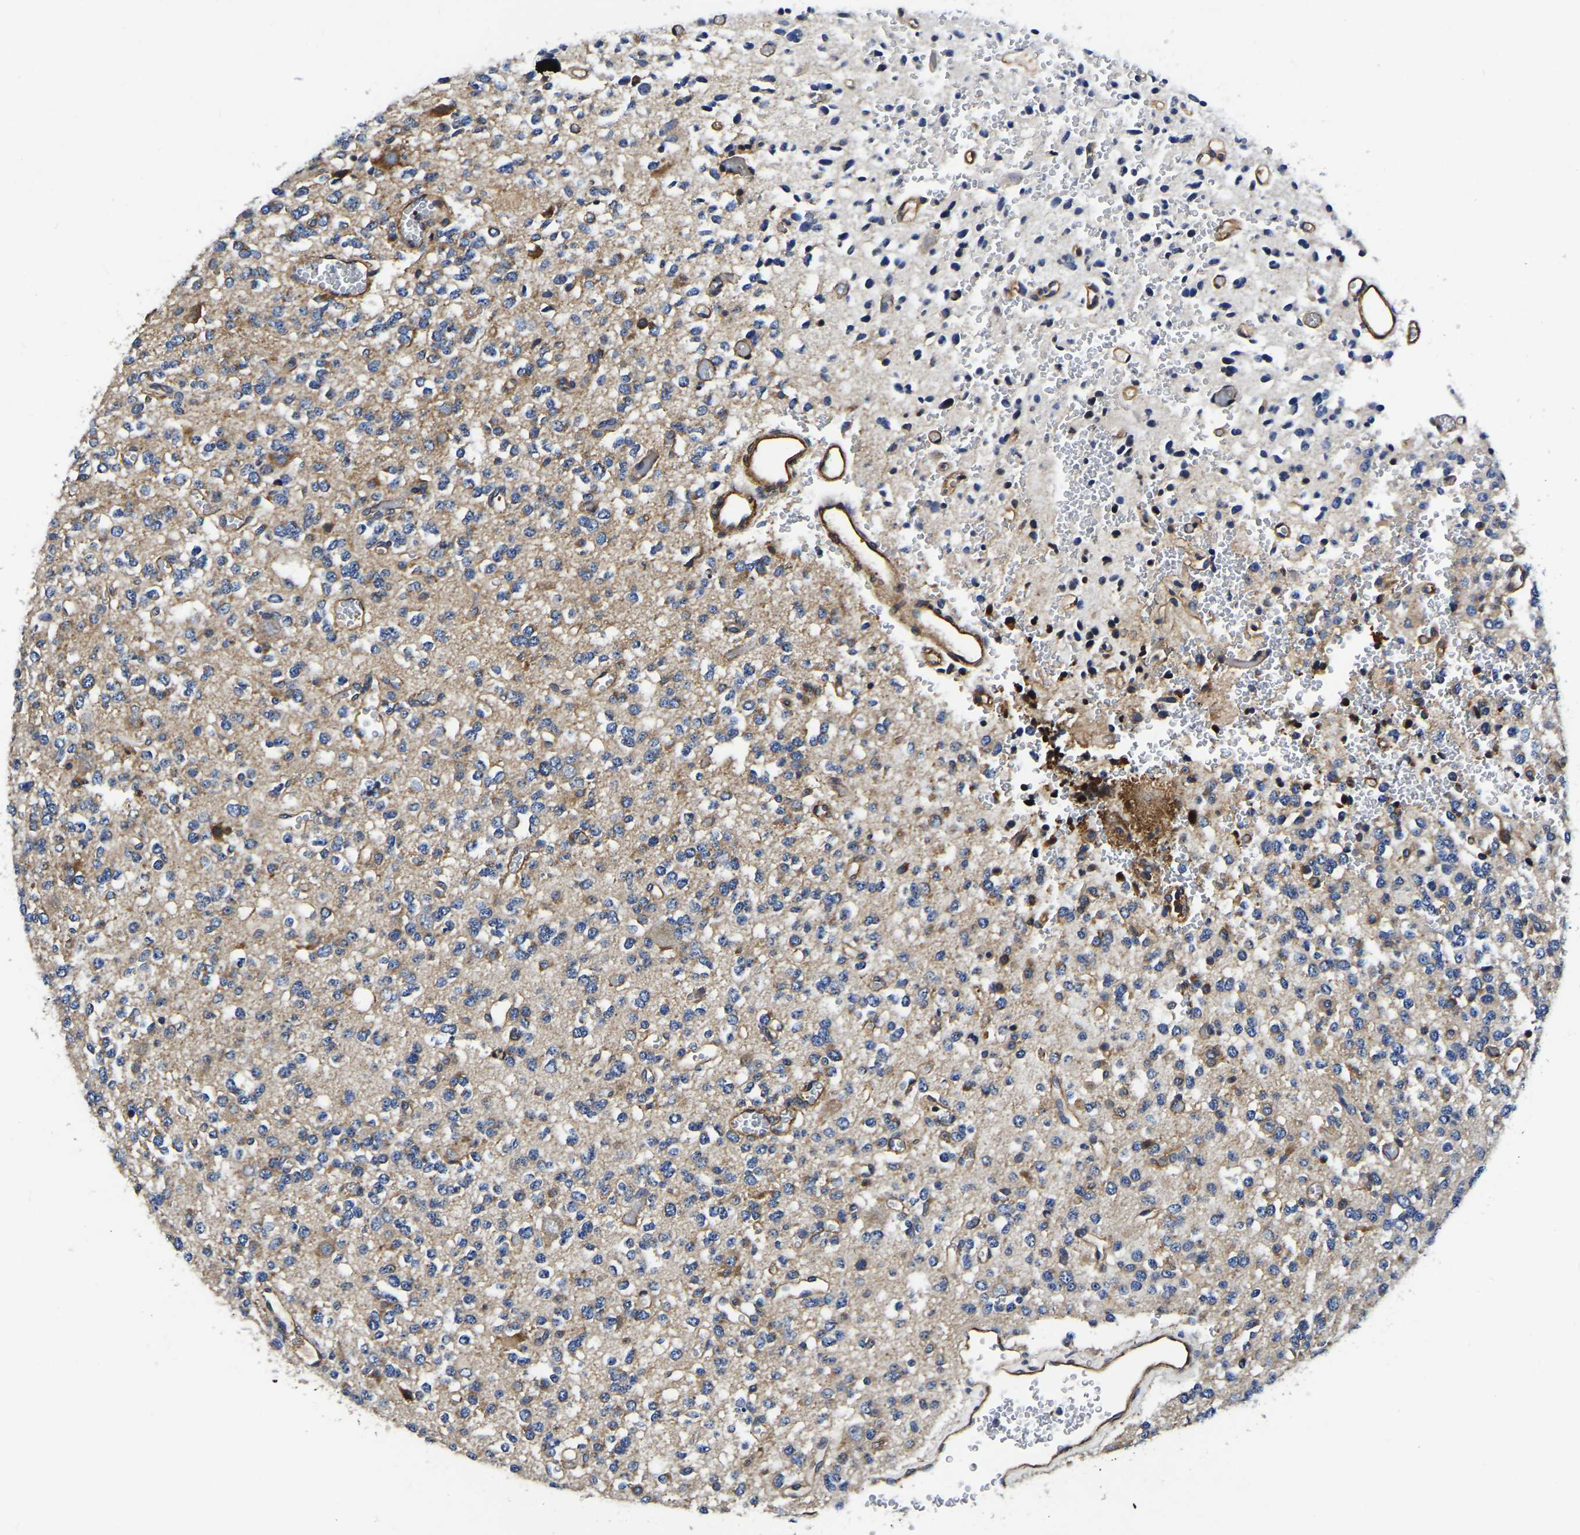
{"staining": {"intensity": "moderate", "quantity": "25%-75%", "location": "cytoplasmic/membranous"}, "tissue": "glioma", "cell_type": "Tumor cells", "image_type": "cancer", "snomed": [{"axis": "morphology", "description": "Glioma, malignant, Low grade"}, {"axis": "topography", "description": "Brain"}], "caption": "Protein analysis of malignant low-grade glioma tissue exhibits moderate cytoplasmic/membranous staining in approximately 25%-75% of tumor cells.", "gene": "KCTD17", "patient": {"sex": "male", "age": 38}}